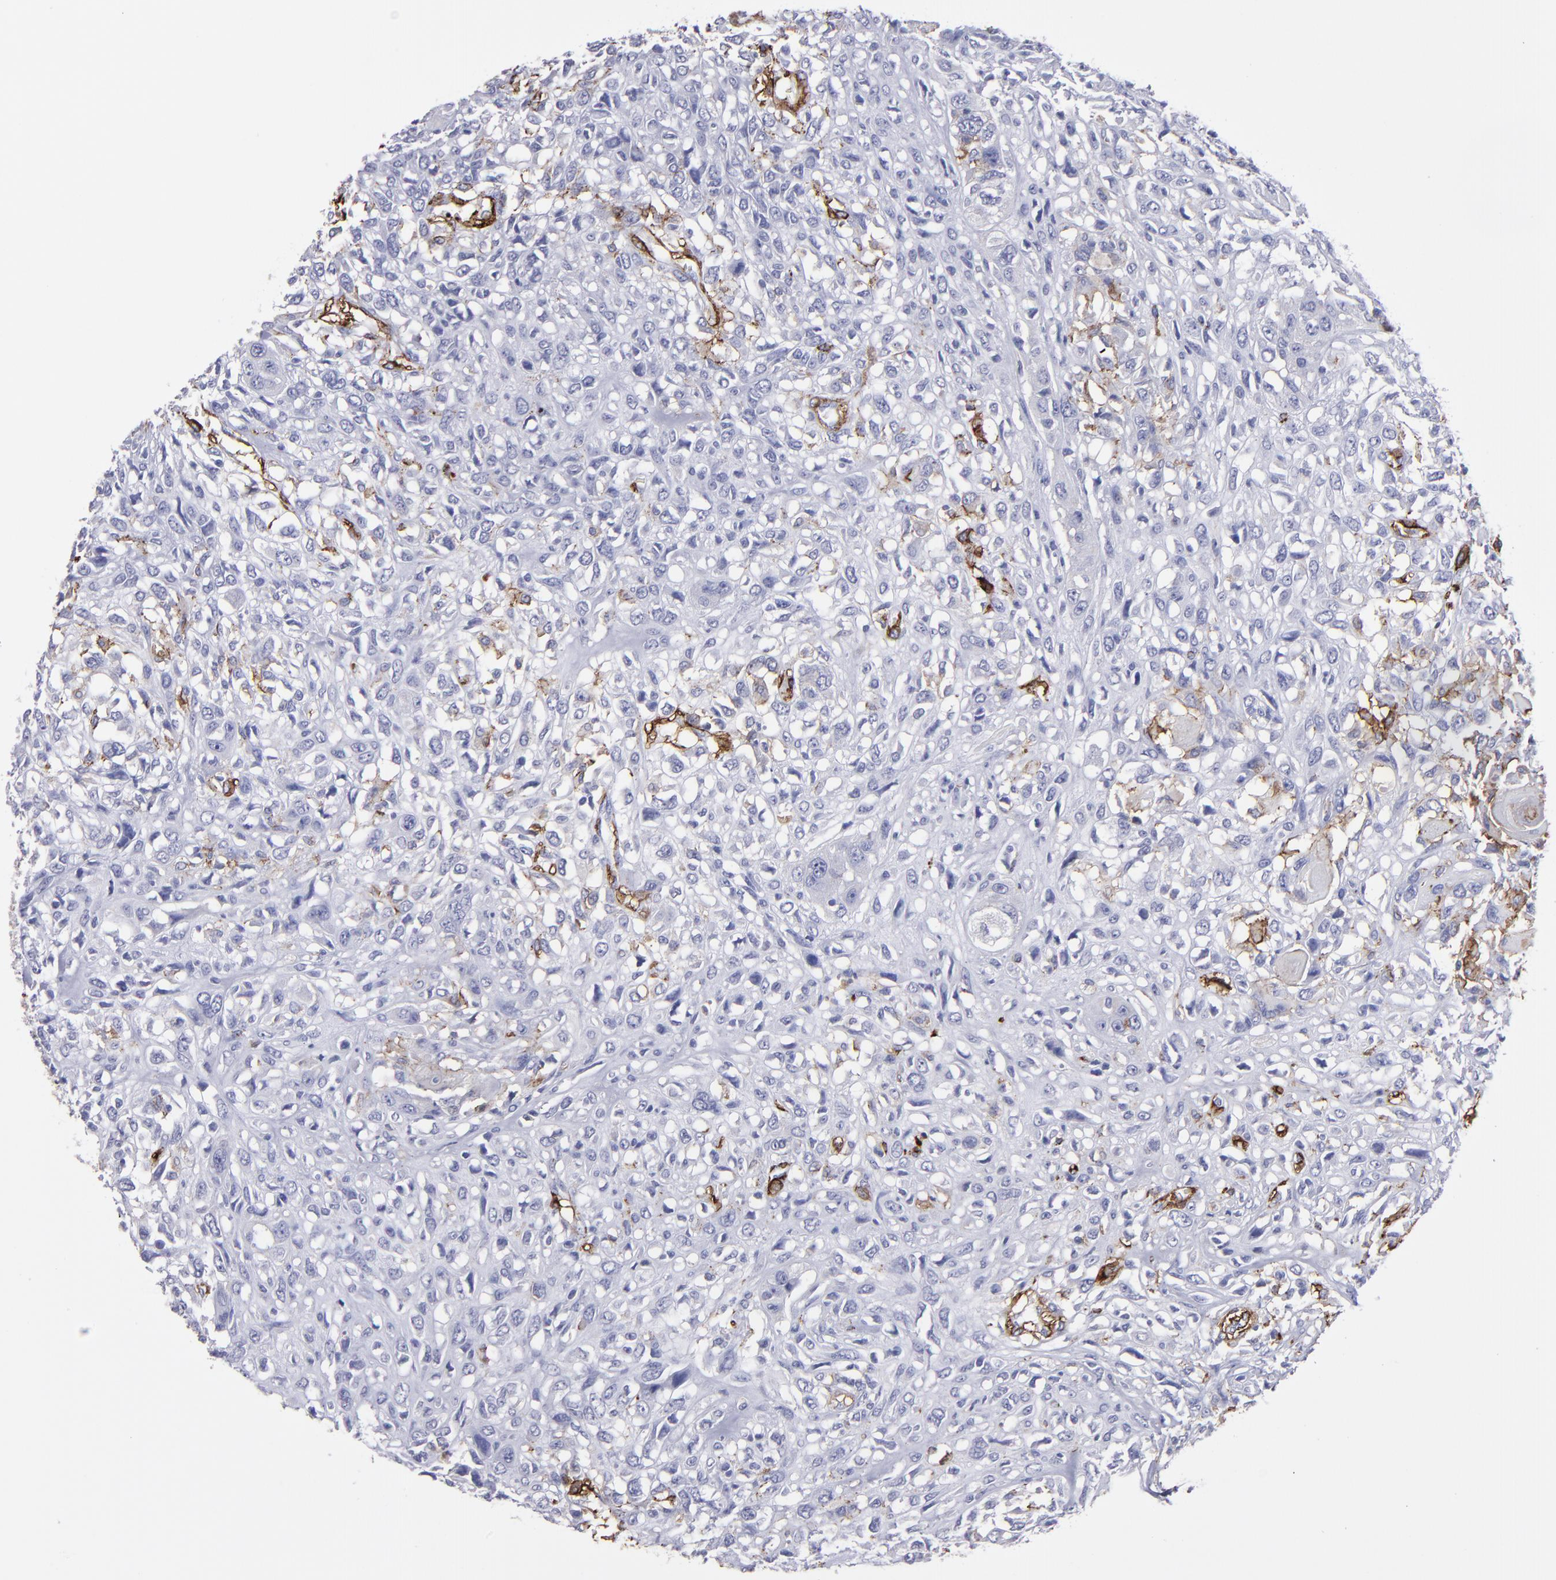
{"staining": {"intensity": "negative", "quantity": "none", "location": "none"}, "tissue": "head and neck cancer", "cell_type": "Tumor cells", "image_type": "cancer", "snomed": [{"axis": "morphology", "description": "Neoplasm, malignant, NOS"}, {"axis": "topography", "description": "Salivary gland"}, {"axis": "topography", "description": "Head-Neck"}], "caption": "Histopathology image shows no significant protein staining in tumor cells of head and neck cancer. (Brightfield microscopy of DAB (3,3'-diaminobenzidine) immunohistochemistry (IHC) at high magnification).", "gene": "CD36", "patient": {"sex": "male", "age": 43}}